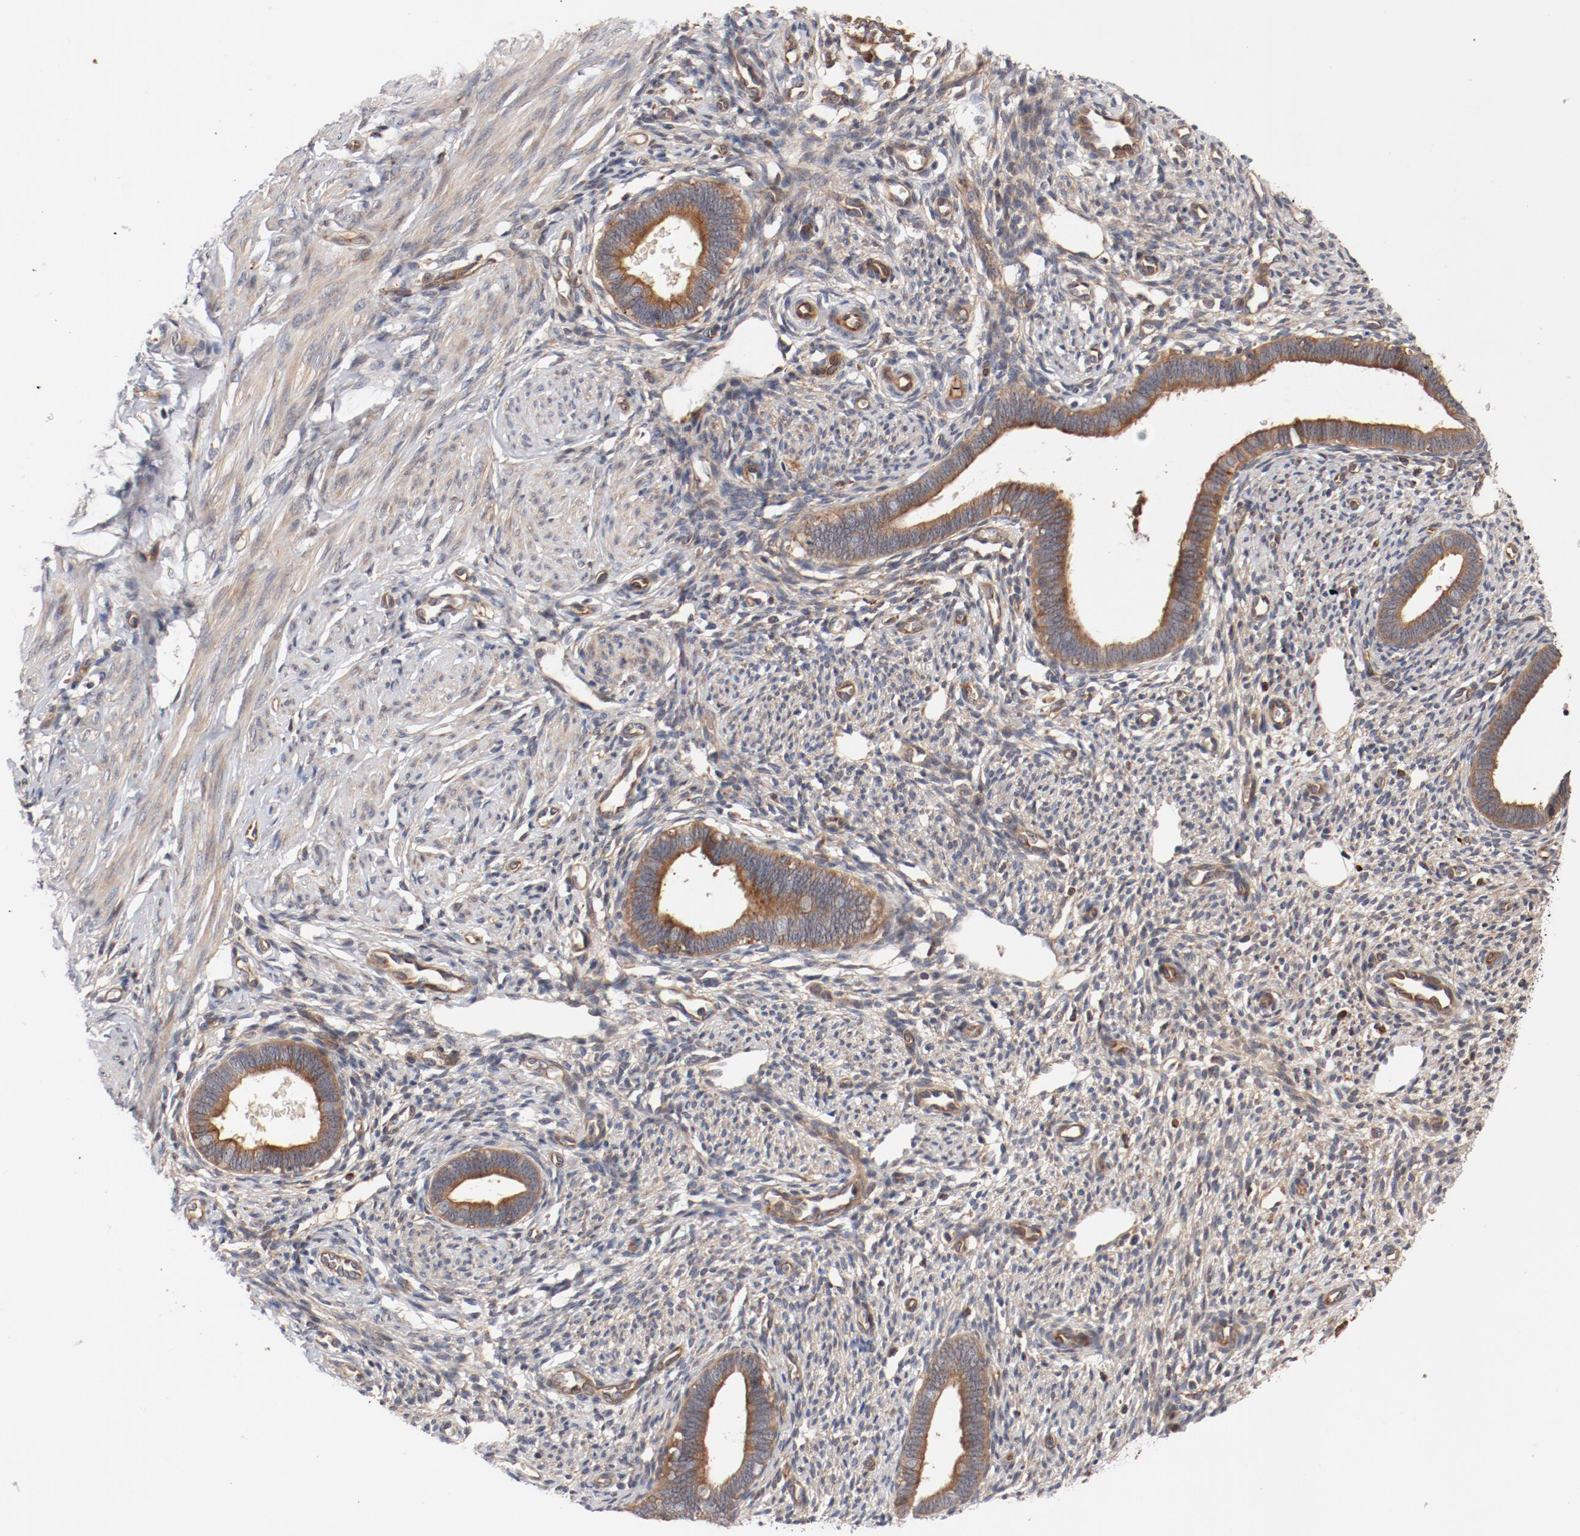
{"staining": {"intensity": "weak", "quantity": ">75%", "location": "cytoplasmic/membranous"}, "tissue": "endometrium", "cell_type": "Cells in endometrial stroma", "image_type": "normal", "snomed": [{"axis": "morphology", "description": "Normal tissue, NOS"}, {"axis": "topography", "description": "Endometrium"}], "caption": "This photomicrograph demonstrates unremarkable endometrium stained with immunohistochemistry (IHC) to label a protein in brown. The cytoplasmic/membranous of cells in endometrial stroma show weak positivity for the protein. Nuclei are counter-stained blue.", "gene": "PITPNM2", "patient": {"sex": "female", "age": 27}}